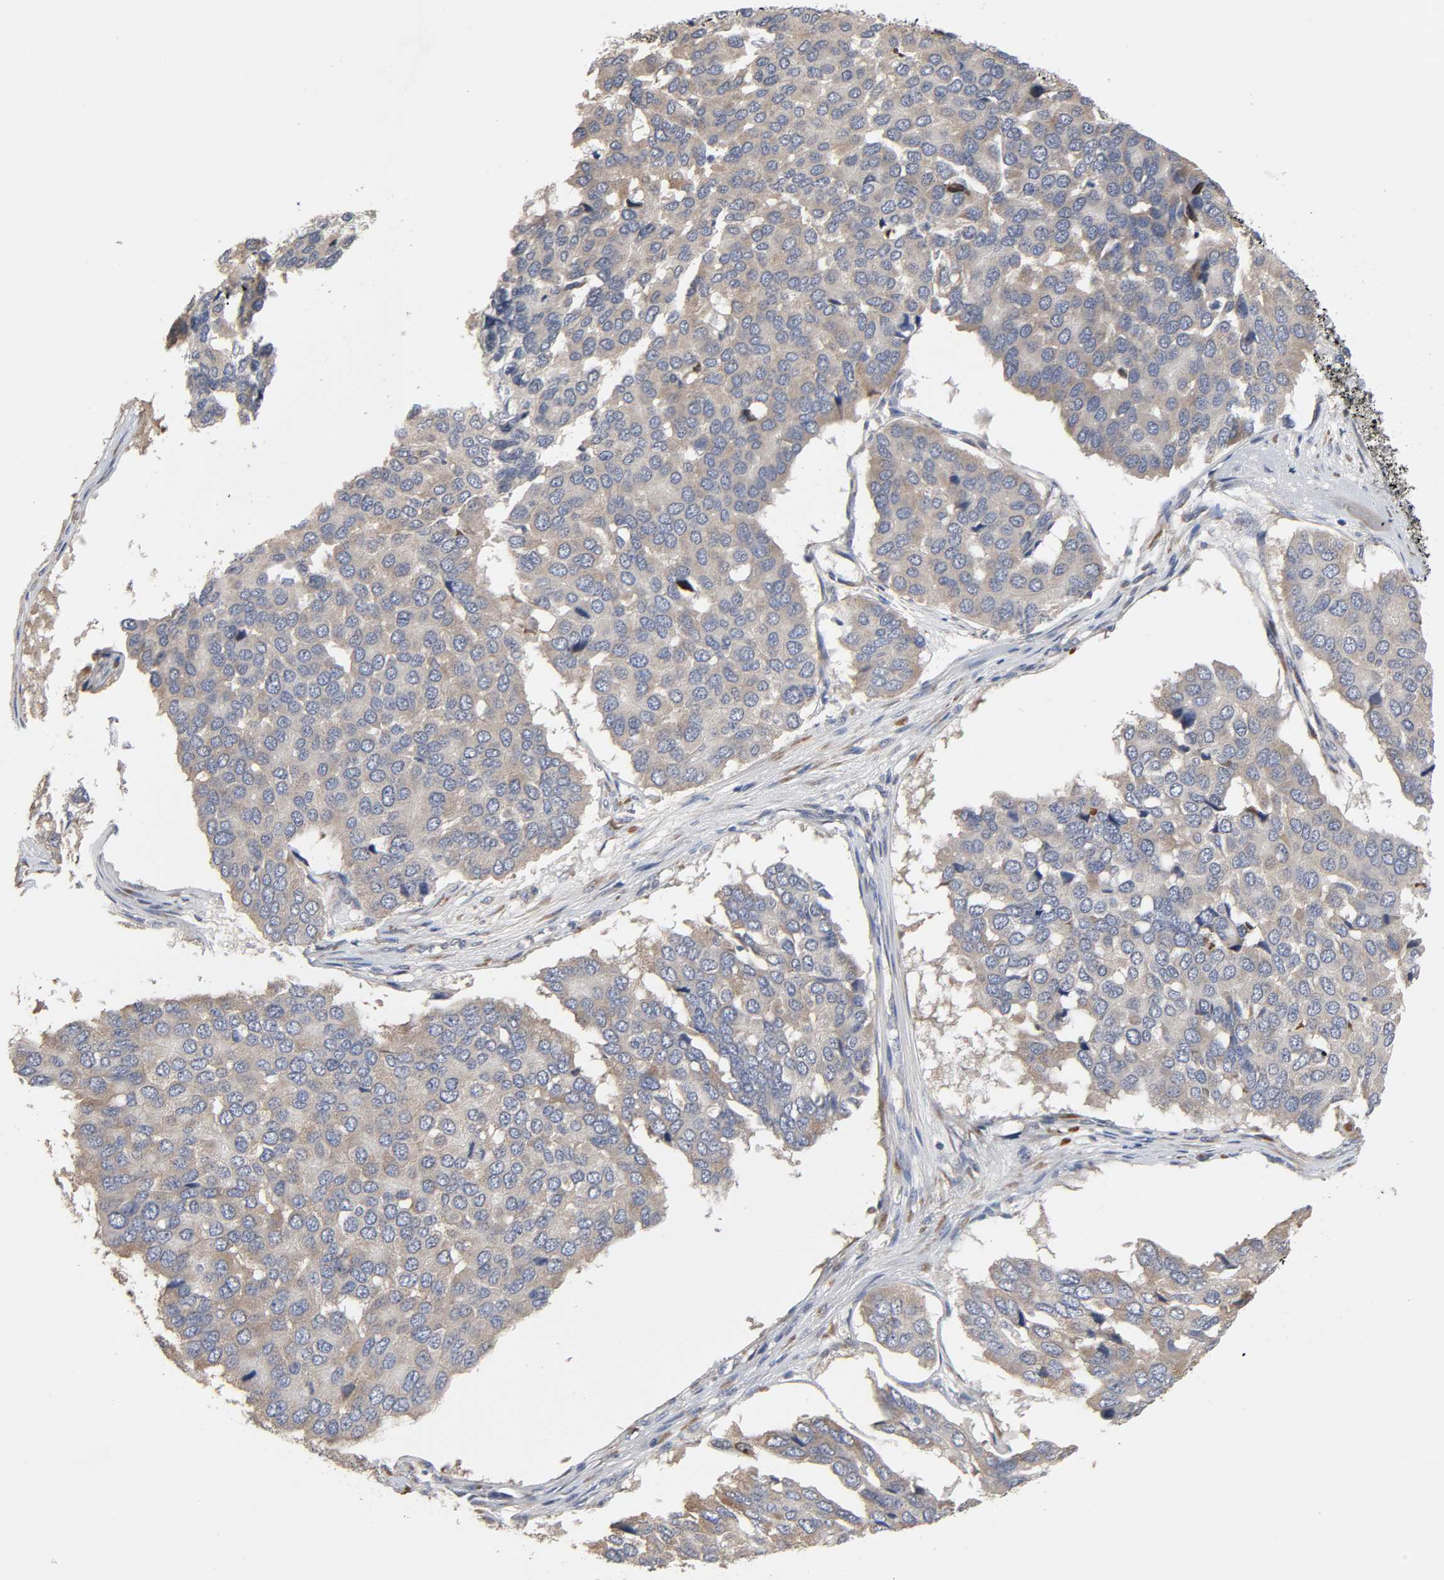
{"staining": {"intensity": "weak", "quantity": ">75%", "location": "cytoplasmic/membranous"}, "tissue": "pancreatic cancer", "cell_type": "Tumor cells", "image_type": "cancer", "snomed": [{"axis": "morphology", "description": "Adenocarcinoma, NOS"}, {"axis": "topography", "description": "Pancreas"}], "caption": "Pancreatic cancer was stained to show a protein in brown. There is low levels of weak cytoplasmic/membranous staining in about >75% of tumor cells.", "gene": "HDLBP", "patient": {"sex": "male", "age": 50}}